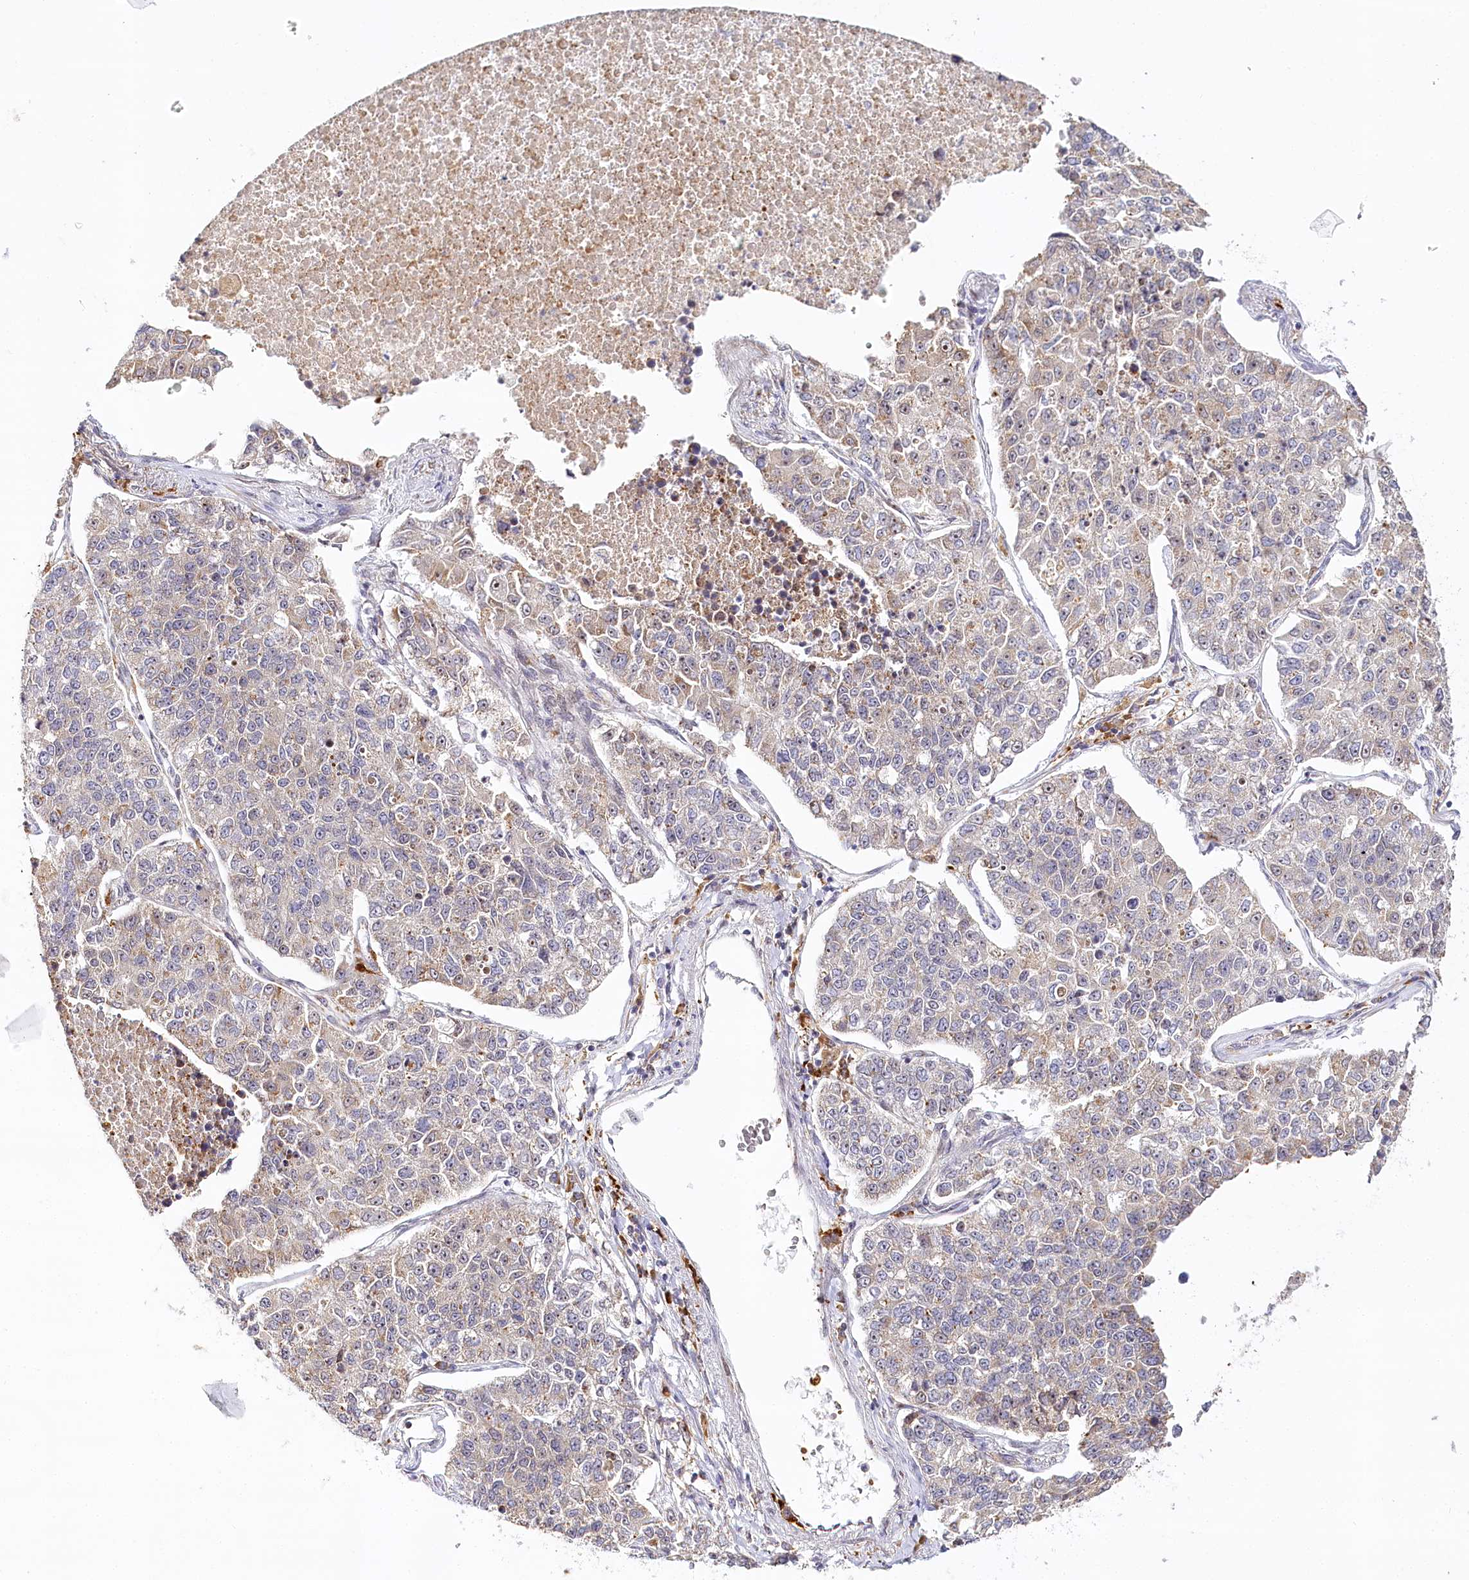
{"staining": {"intensity": "weak", "quantity": "25%-75%", "location": "cytoplasmic/membranous"}, "tissue": "lung cancer", "cell_type": "Tumor cells", "image_type": "cancer", "snomed": [{"axis": "morphology", "description": "Adenocarcinoma, NOS"}, {"axis": "topography", "description": "Lung"}], "caption": "Lung cancer (adenocarcinoma) stained for a protein demonstrates weak cytoplasmic/membranous positivity in tumor cells. Ihc stains the protein in brown and the nuclei are stained blue.", "gene": "WDR36", "patient": {"sex": "male", "age": 49}}